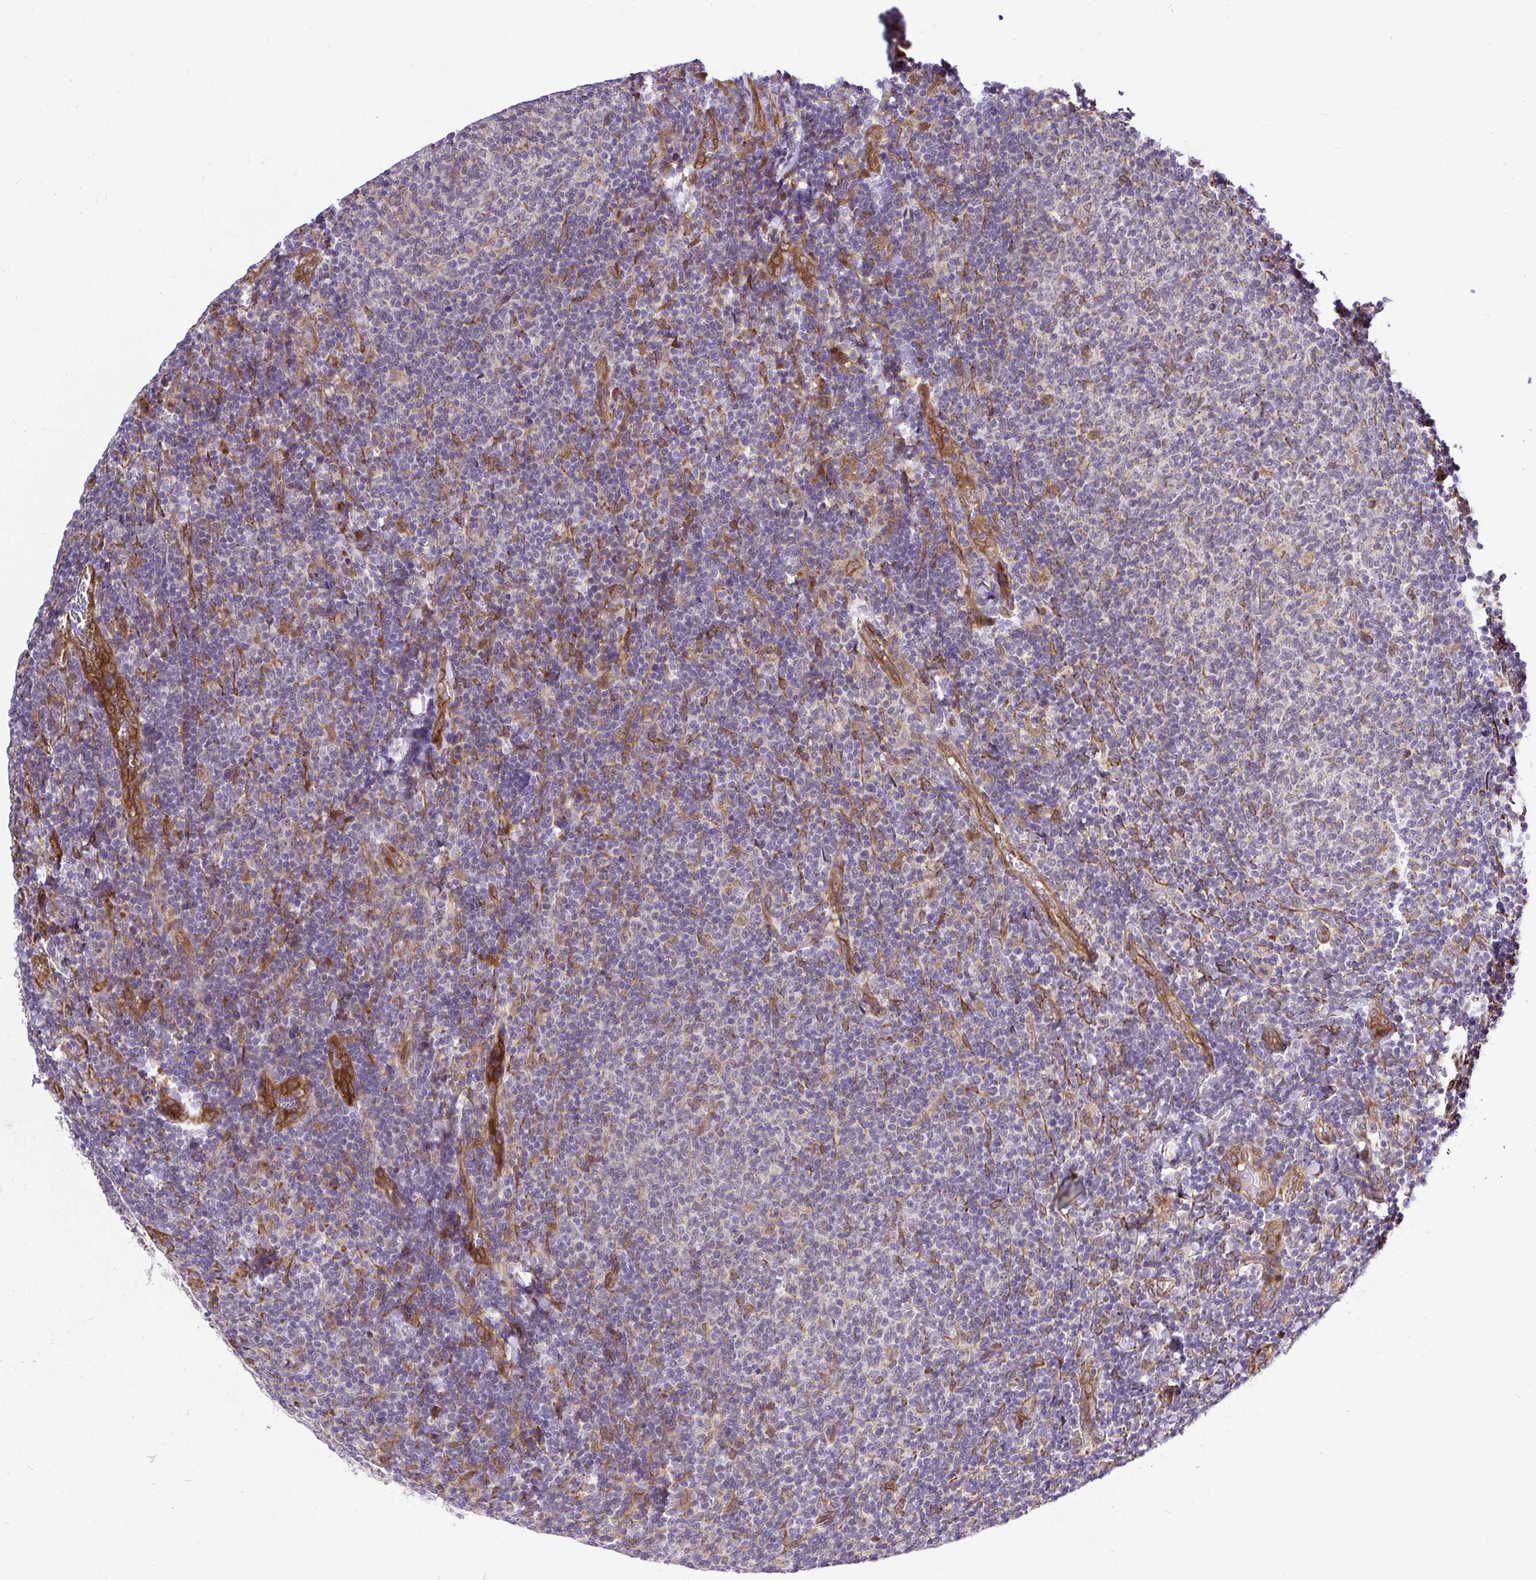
{"staining": {"intensity": "negative", "quantity": "none", "location": "none"}, "tissue": "lymphoma", "cell_type": "Tumor cells", "image_type": "cancer", "snomed": [{"axis": "morphology", "description": "Malignant lymphoma, non-Hodgkin's type, Low grade"}, {"axis": "topography", "description": "Lymph node"}], "caption": "An immunohistochemistry micrograph of lymphoma is shown. There is no staining in tumor cells of lymphoma.", "gene": "CCDC122", "patient": {"sex": "male", "age": 52}}